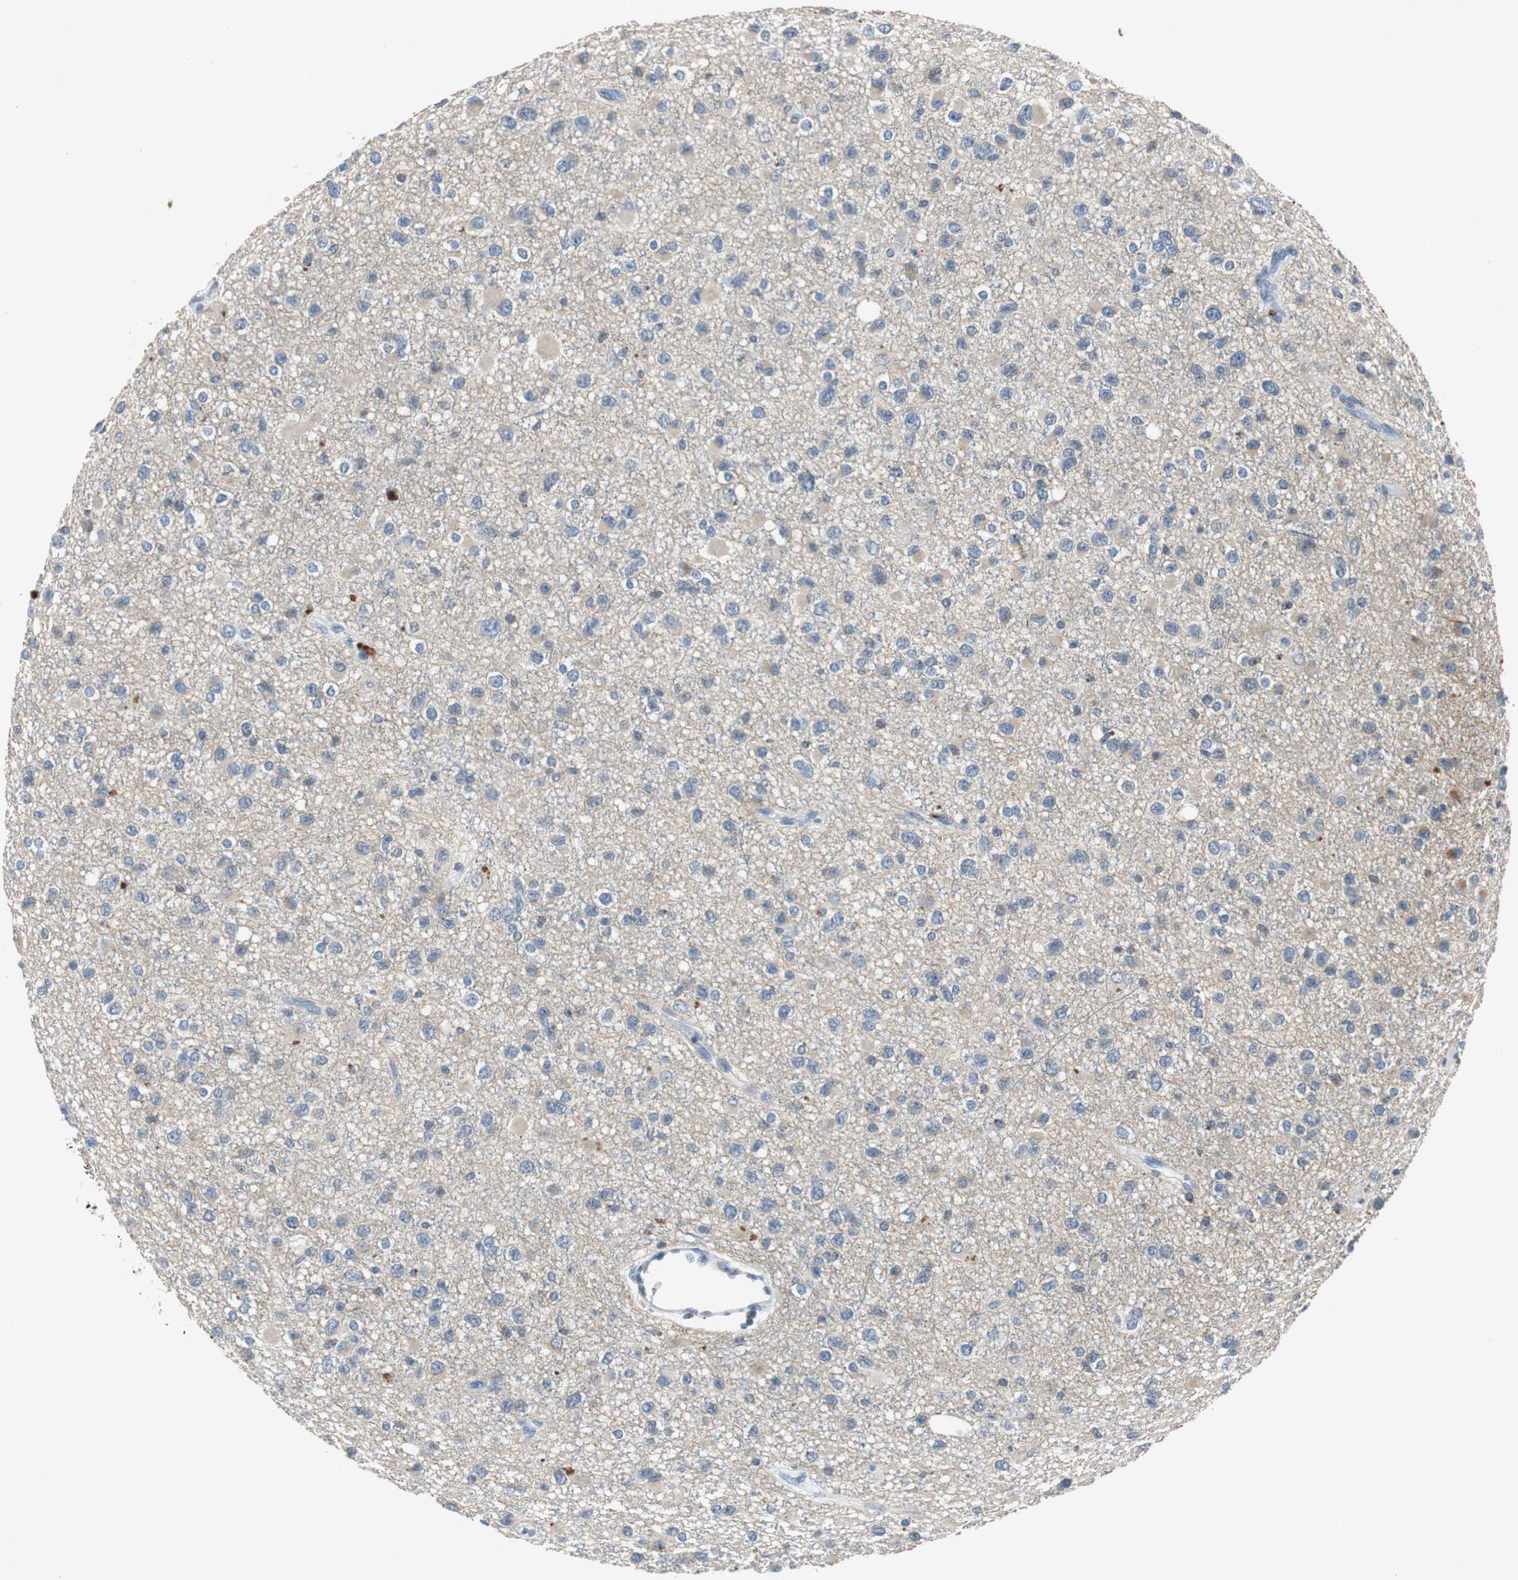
{"staining": {"intensity": "weak", "quantity": "<25%", "location": "cytoplasmic/membranous"}, "tissue": "glioma", "cell_type": "Tumor cells", "image_type": "cancer", "snomed": [{"axis": "morphology", "description": "Glioma, malignant, Low grade"}, {"axis": "topography", "description": "Brain"}], "caption": "Tumor cells show no significant positivity in low-grade glioma (malignant).", "gene": "NLGN1", "patient": {"sex": "male", "age": 42}}